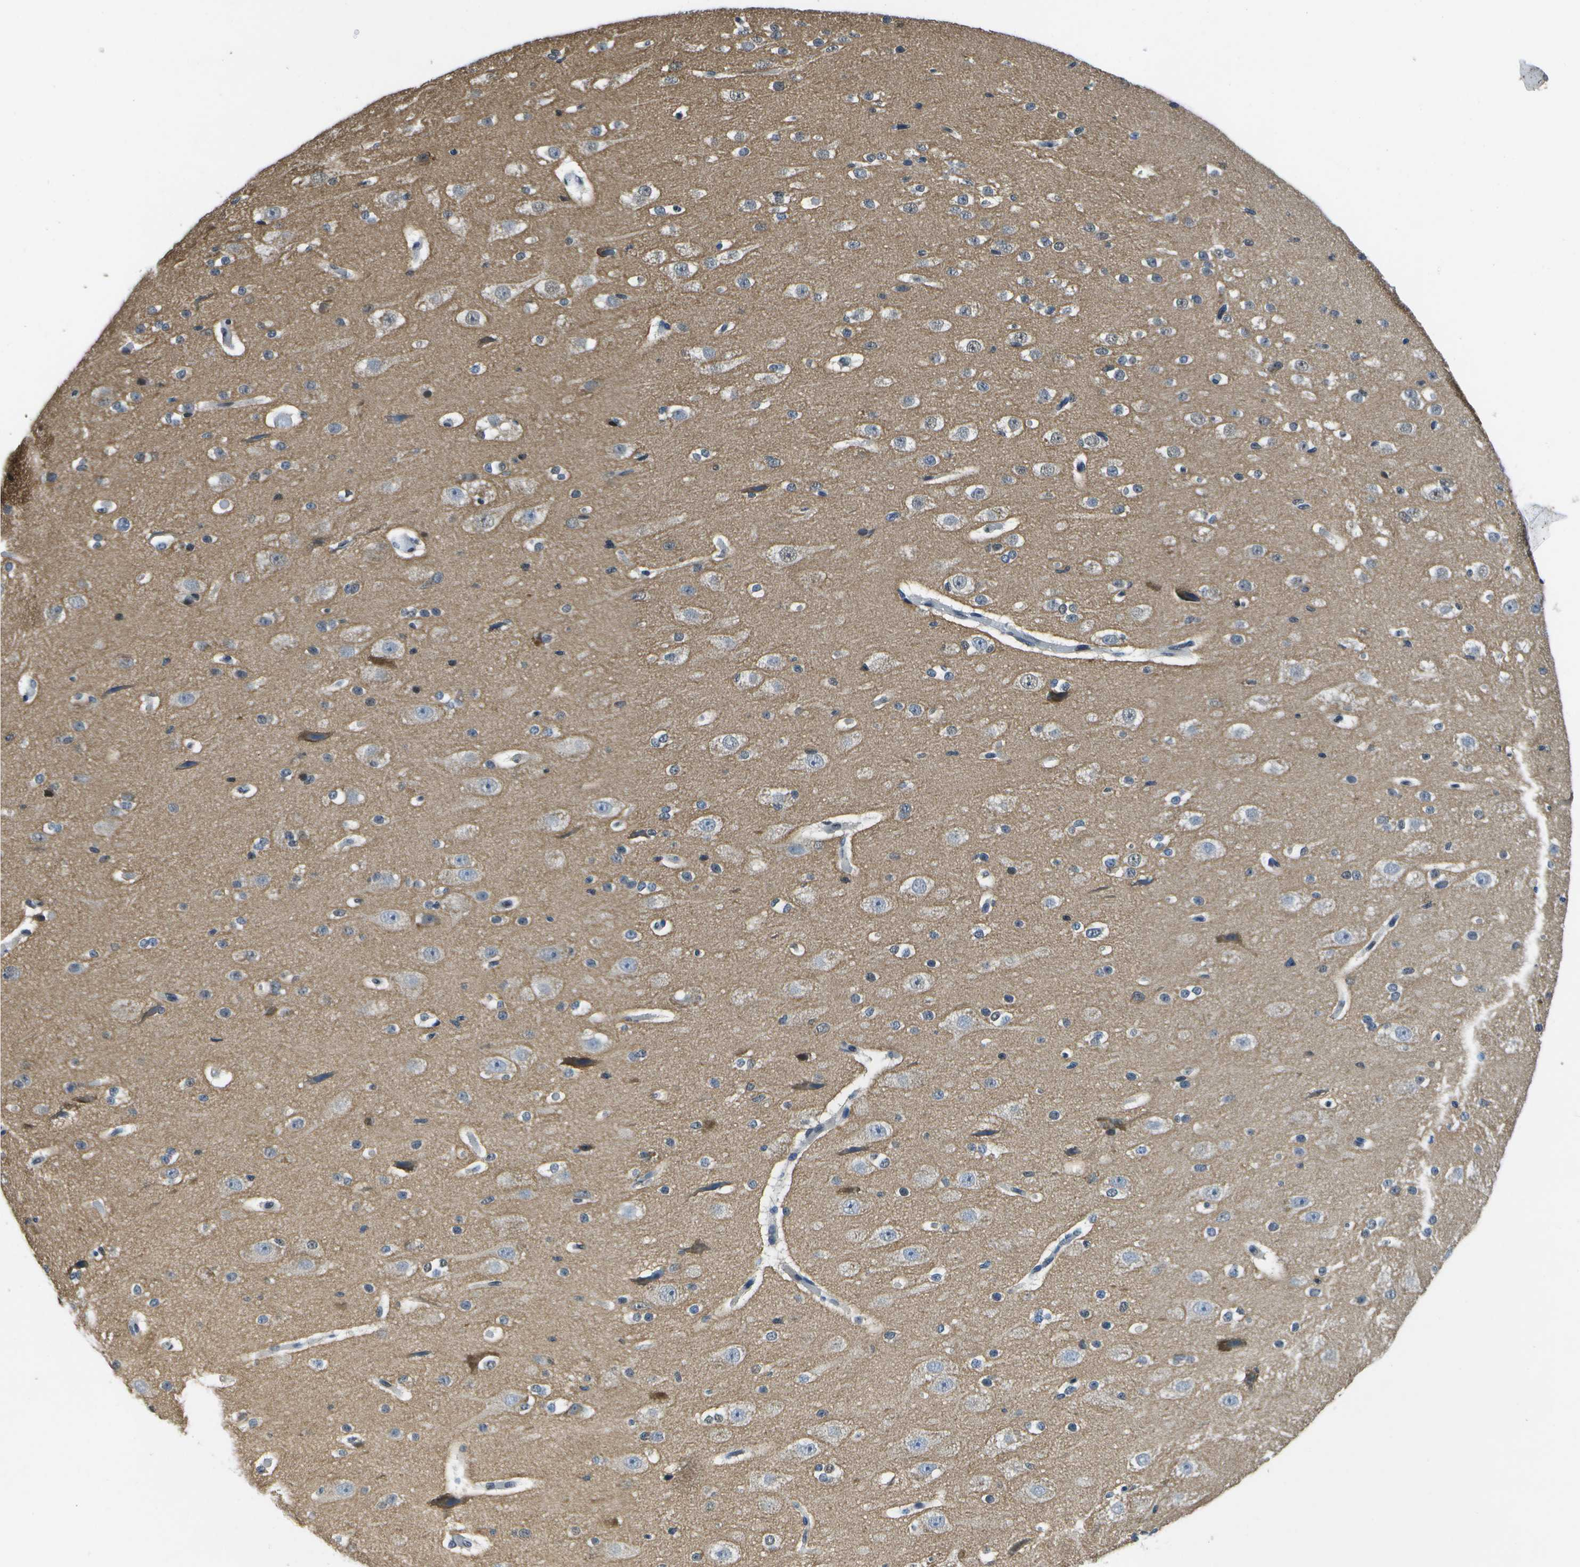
{"staining": {"intensity": "negative", "quantity": "none", "location": "none"}, "tissue": "cerebral cortex", "cell_type": "Endothelial cells", "image_type": "normal", "snomed": [{"axis": "morphology", "description": "Normal tissue, NOS"}, {"axis": "morphology", "description": "Developmental malformation"}, {"axis": "topography", "description": "Cerebral cortex"}], "caption": "IHC image of normal human cerebral cortex stained for a protein (brown), which demonstrates no expression in endothelial cells. (Stains: DAB (3,3'-diaminobenzidine) immunohistochemistry with hematoxylin counter stain, Microscopy: brightfield microscopy at high magnification).", "gene": "DSE", "patient": {"sex": "female", "age": 30}}